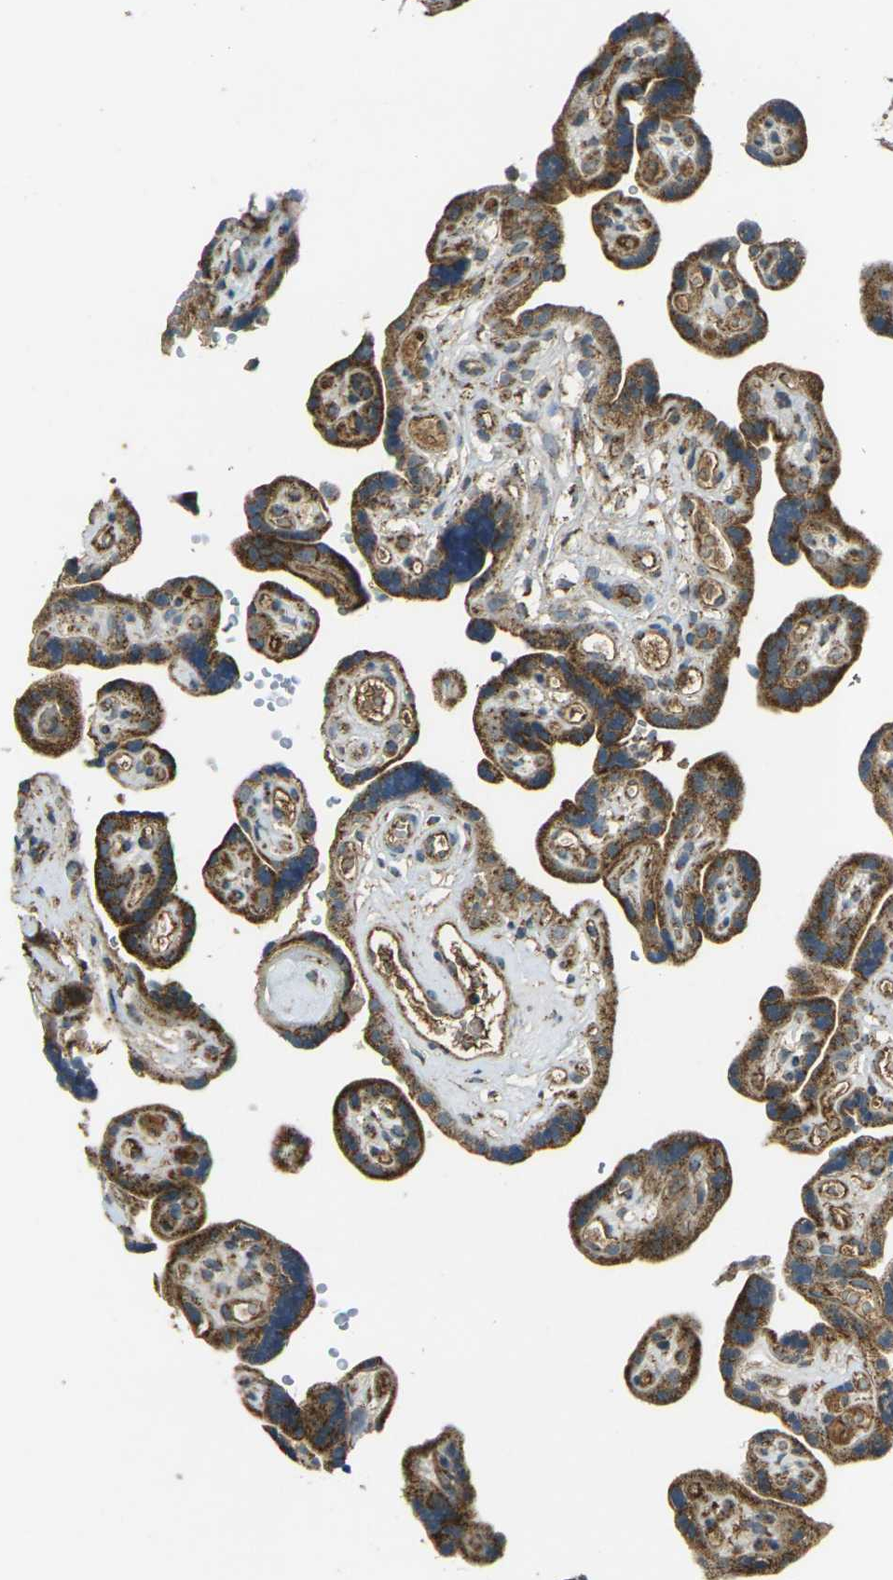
{"staining": {"intensity": "strong", "quantity": ">75%", "location": "cytoplasmic/membranous"}, "tissue": "placenta", "cell_type": "Trophoblastic cells", "image_type": "normal", "snomed": [{"axis": "morphology", "description": "Normal tissue, NOS"}, {"axis": "topography", "description": "Placenta"}], "caption": "This micrograph exhibits unremarkable placenta stained with immunohistochemistry (IHC) to label a protein in brown. The cytoplasmic/membranous of trophoblastic cells show strong positivity for the protein. Nuclei are counter-stained blue.", "gene": "IGF1R", "patient": {"sex": "female", "age": 30}}